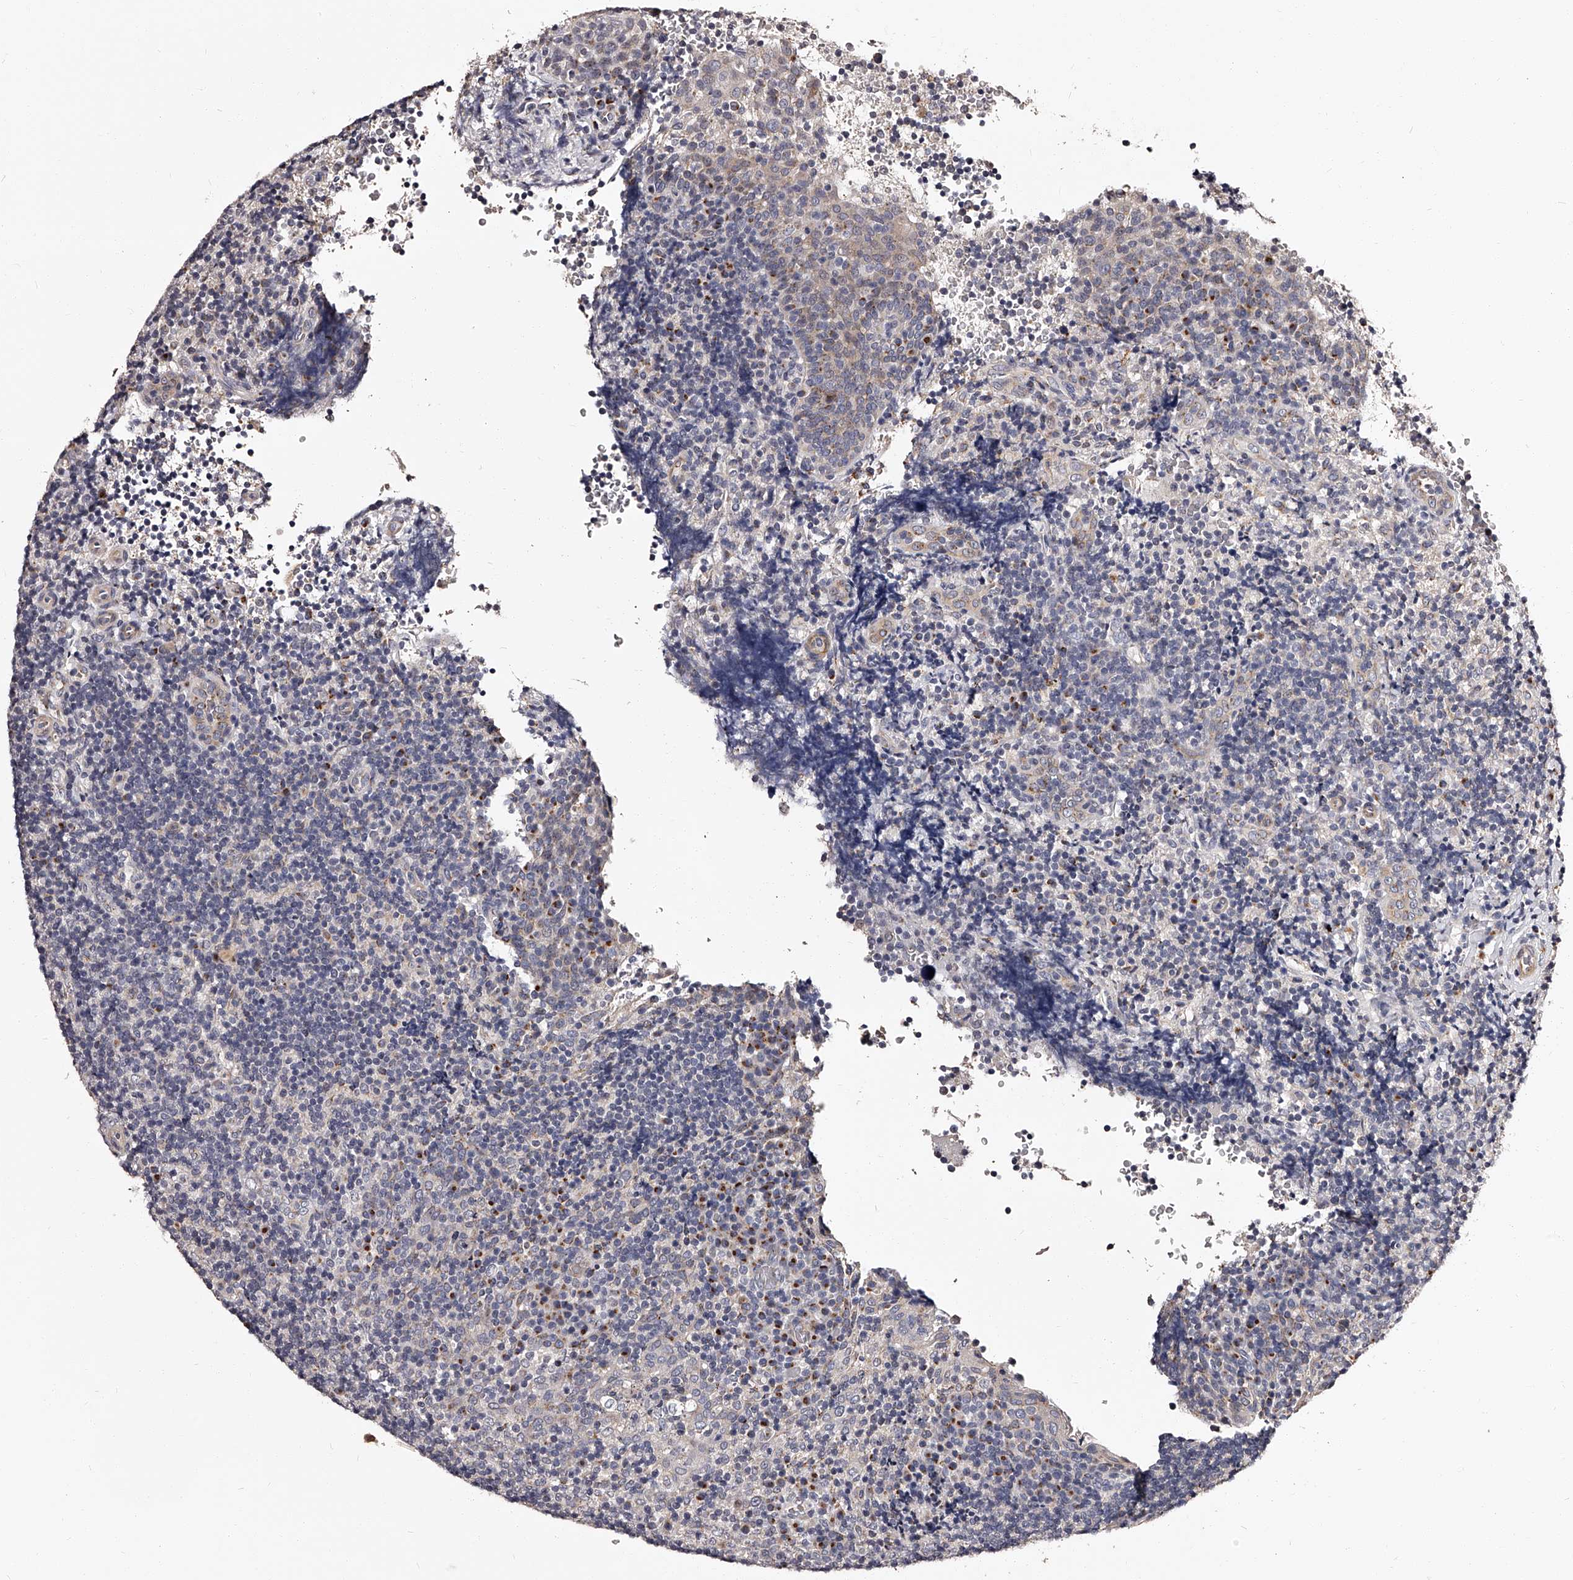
{"staining": {"intensity": "negative", "quantity": "none", "location": "none"}, "tissue": "lymphoma", "cell_type": "Tumor cells", "image_type": "cancer", "snomed": [{"axis": "morphology", "description": "Malignant lymphoma, non-Hodgkin's type, High grade"}, {"axis": "topography", "description": "Tonsil"}], "caption": "A photomicrograph of lymphoma stained for a protein shows no brown staining in tumor cells.", "gene": "RSC1A1", "patient": {"sex": "female", "age": 36}}